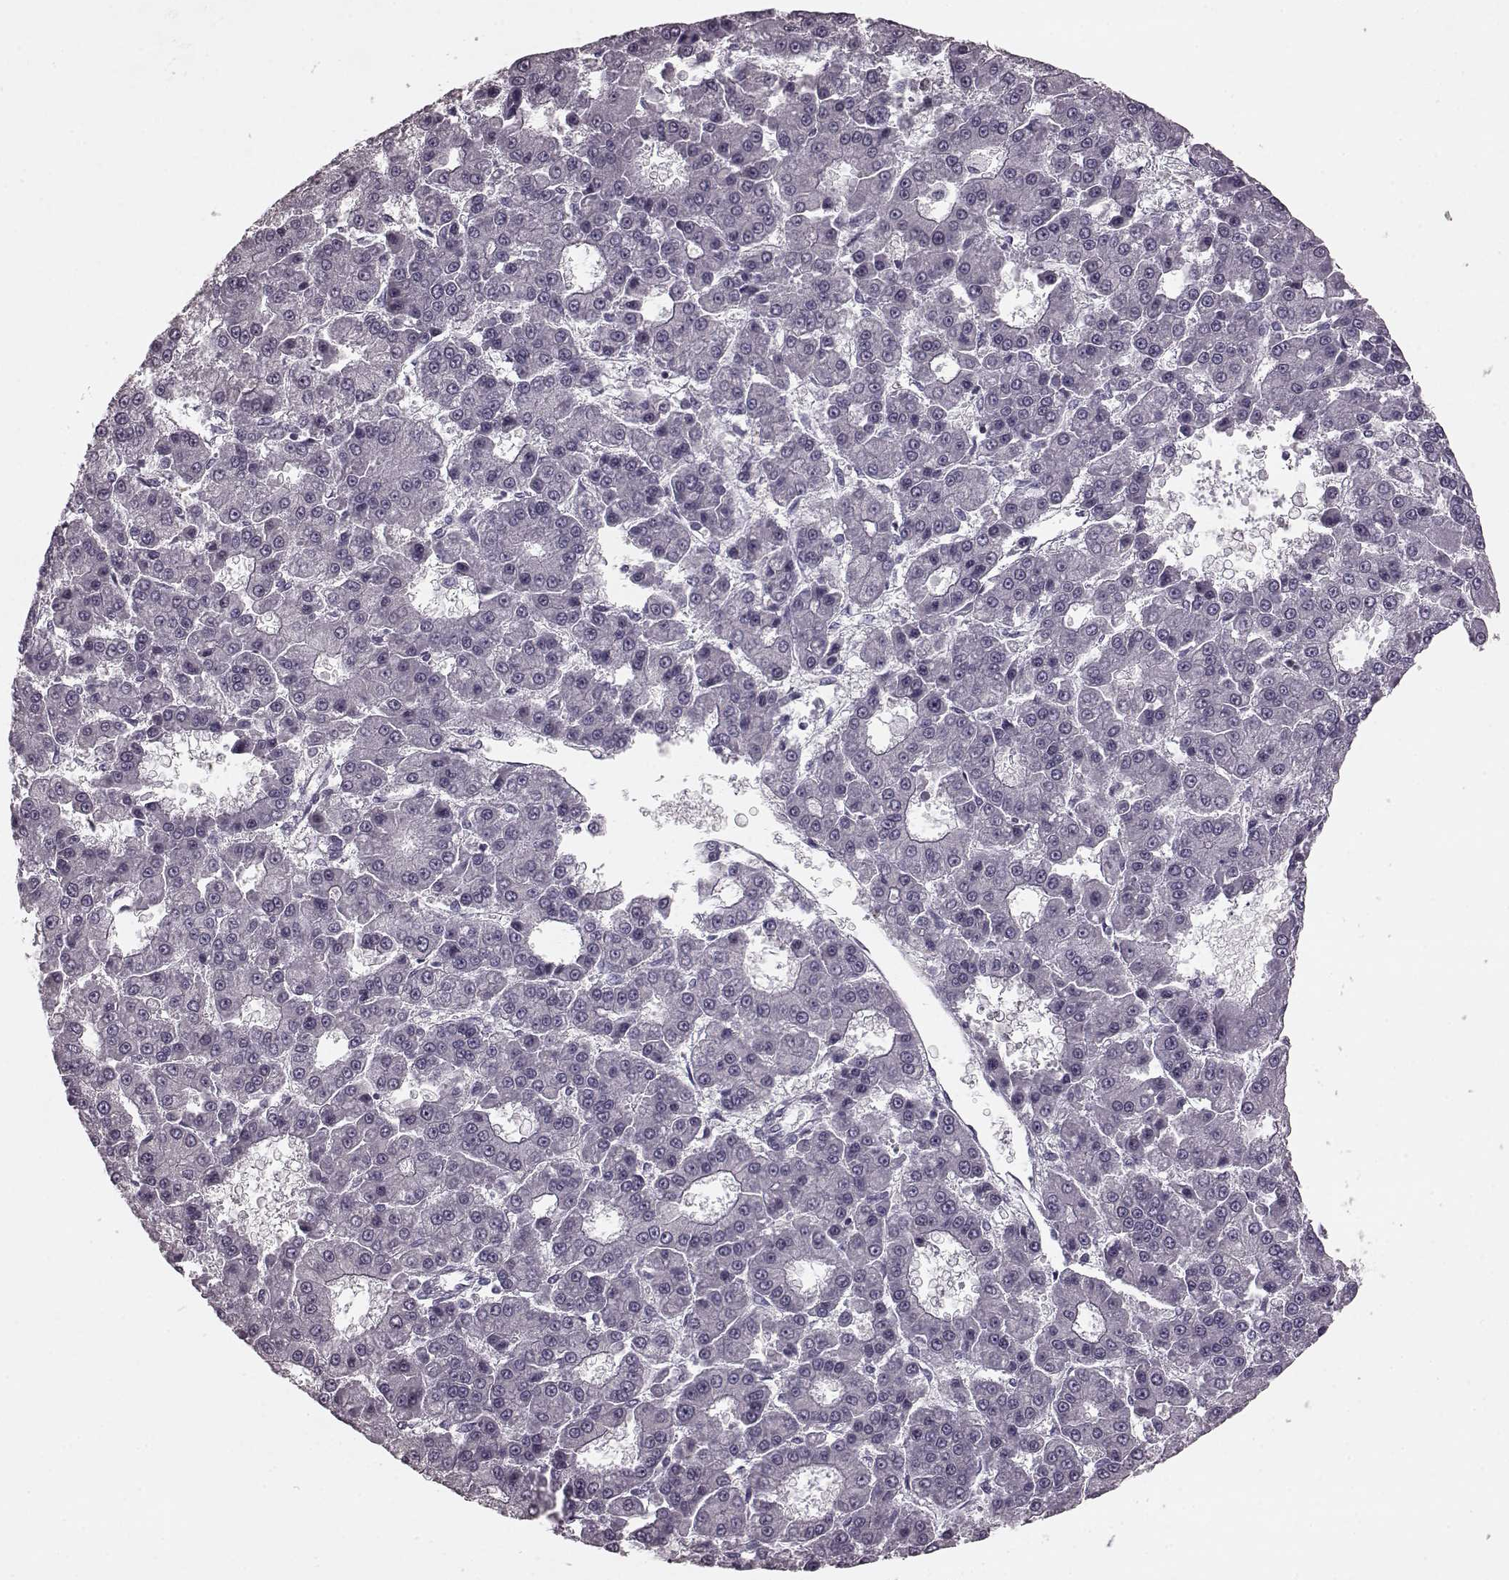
{"staining": {"intensity": "negative", "quantity": "none", "location": "none"}, "tissue": "liver cancer", "cell_type": "Tumor cells", "image_type": "cancer", "snomed": [{"axis": "morphology", "description": "Carcinoma, Hepatocellular, NOS"}, {"axis": "topography", "description": "Liver"}], "caption": "Liver cancer was stained to show a protein in brown. There is no significant staining in tumor cells.", "gene": "CST7", "patient": {"sex": "male", "age": 70}}